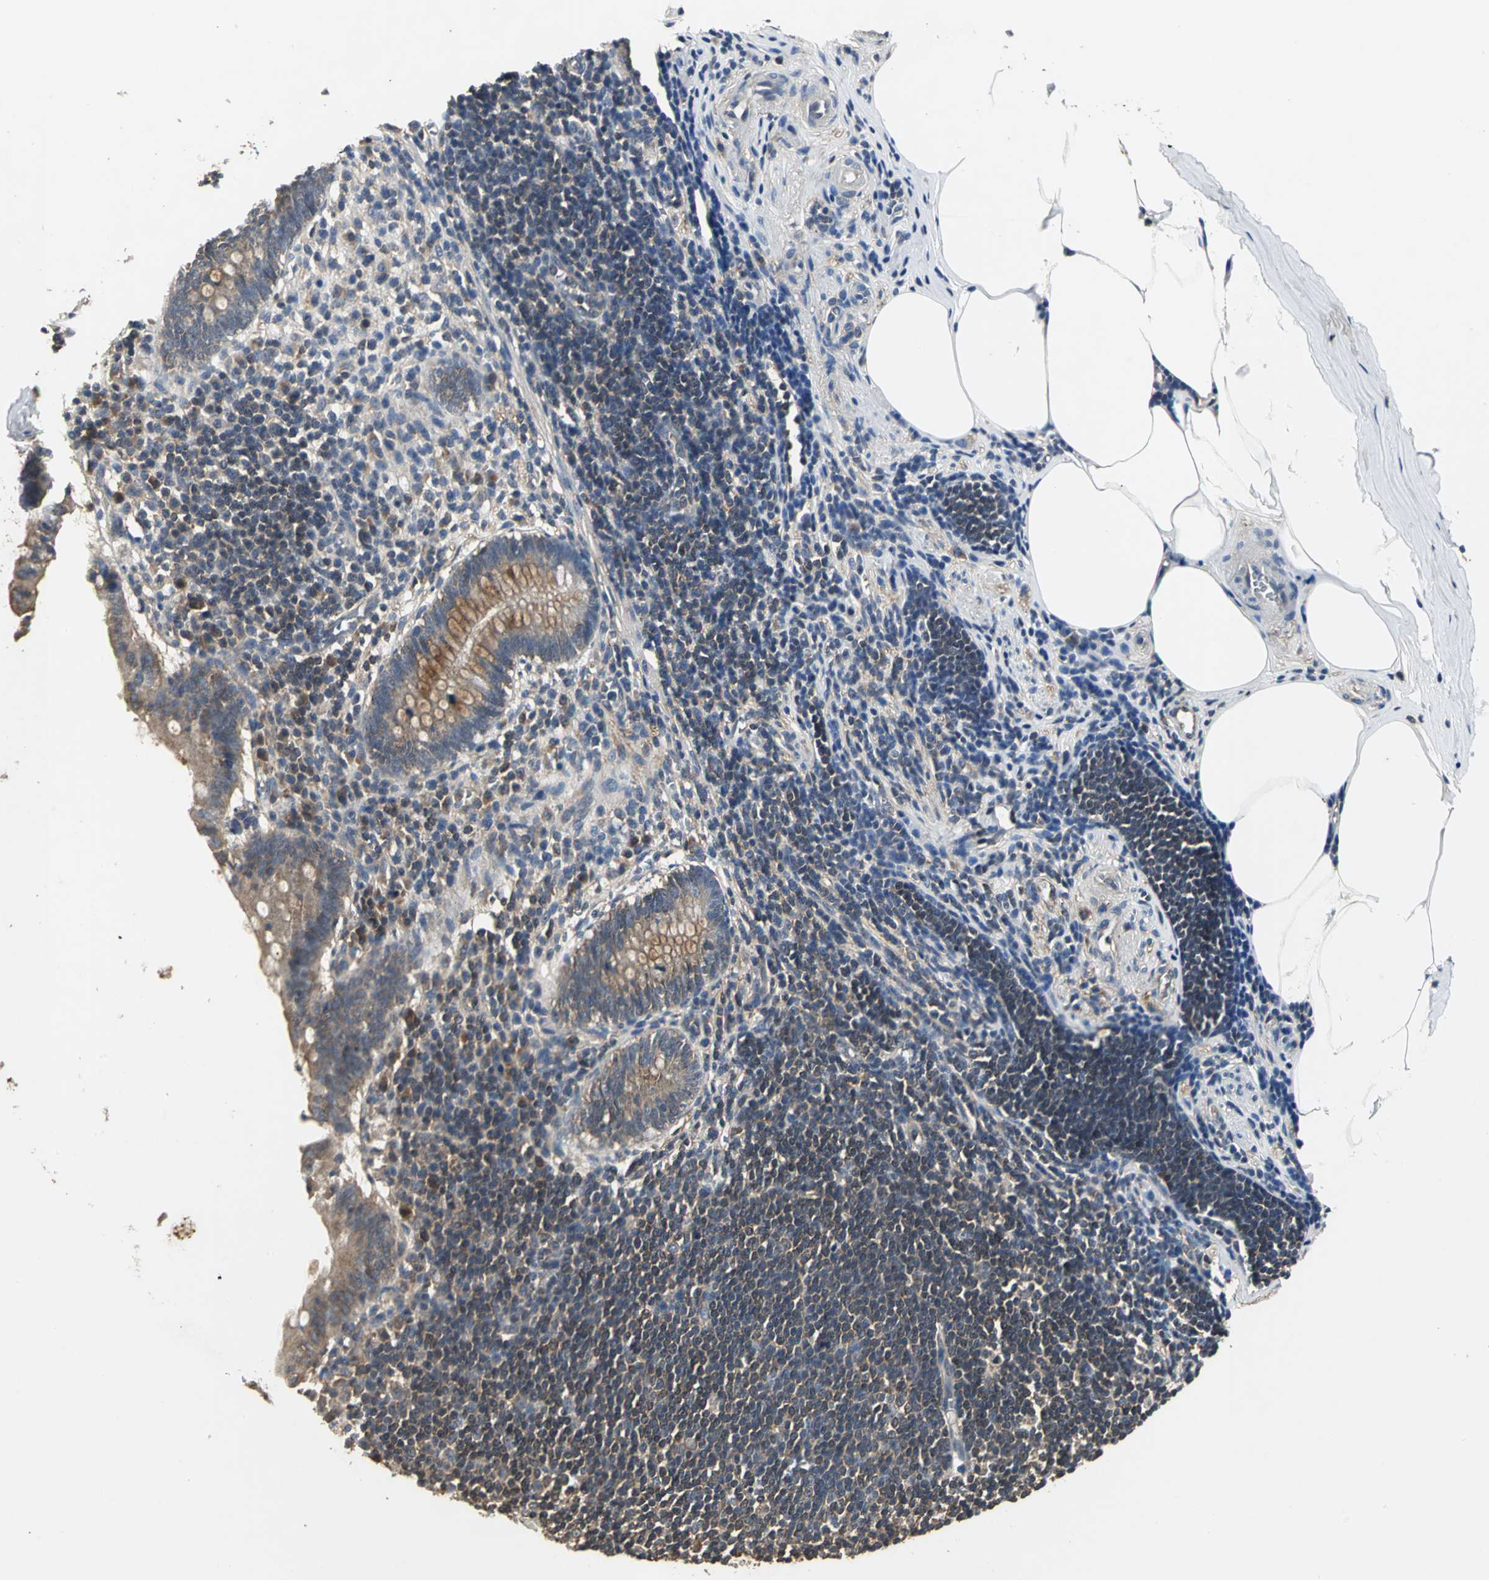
{"staining": {"intensity": "moderate", "quantity": ">75%", "location": "cytoplasmic/membranous"}, "tissue": "appendix", "cell_type": "Glandular cells", "image_type": "normal", "snomed": [{"axis": "morphology", "description": "Normal tissue, NOS"}, {"axis": "topography", "description": "Appendix"}], "caption": "Immunohistochemical staining of benign appendix reveals medium levels of moderate cytoplasmic/membranous staining in approximately >75% of glandular cells. (DAB (3,3'-diaminobenzidine) = brown stain, brightfield microscopy at high magnification).", "gene": "IRF3", "patient": {"sex": "female", "age": 50}}